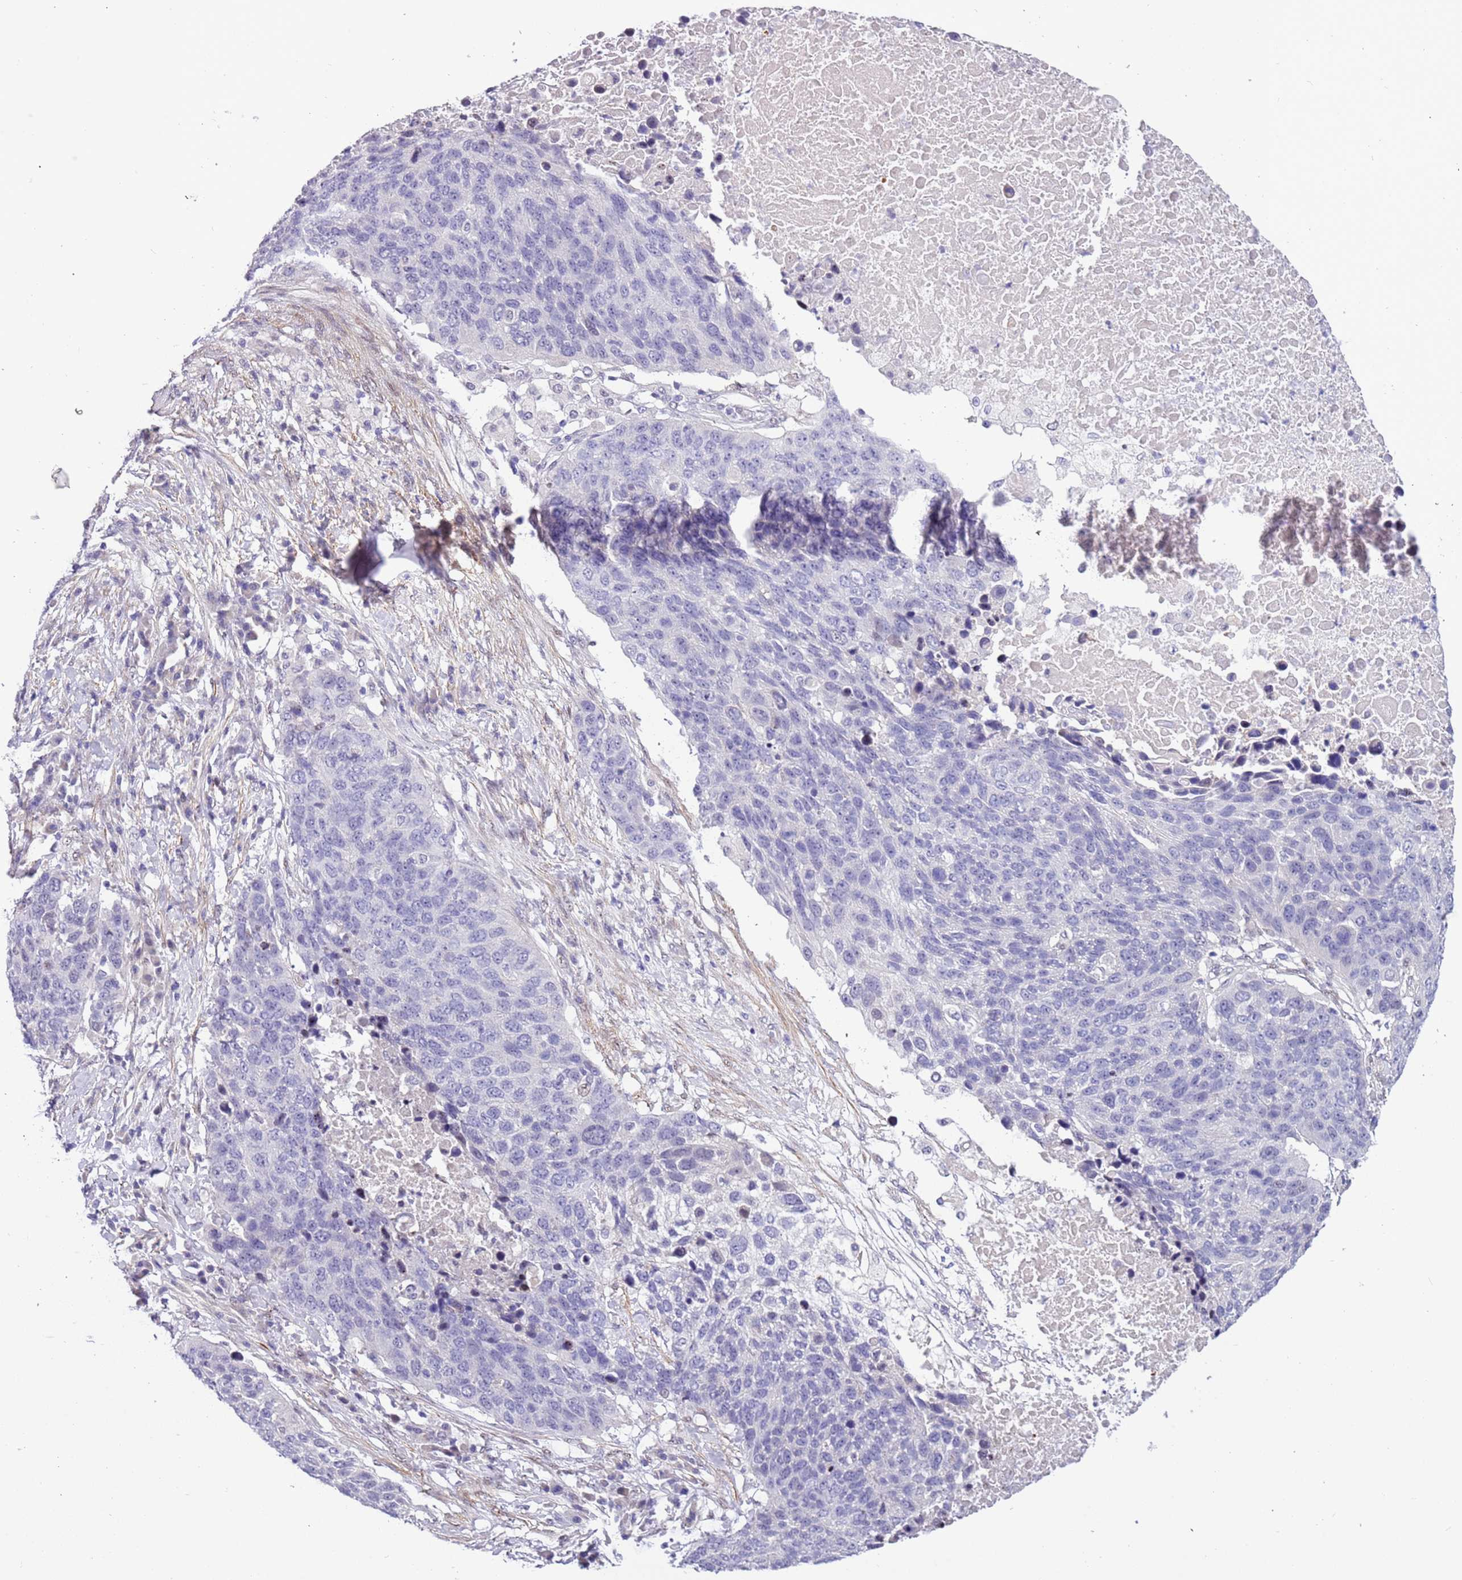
{"staining": {"intensity": "negative", "quantity": "none", "location": "none"}, "tissue": "lung cancer", "cell_type": "Tumor cells", "image_type": "cancer", "snomed": [{"axis": "morphology", "description": "Normal tissue, NOS"}, {"axis": "morphology", "description": "Squamous cell carcinoma, NOS"}, {"axis": "topography", "description": "Lymph node"}, {"axis": "topography", "description": "Lung"}], "caption": "An IHC histopathology image of lung cancer (squamous cell carcinoma) is shown. There is no staining in tumor cells of lung cancer (squamous cell carcinoma).", "gene": "PLEKHH1", "patient": {"sex": "male", "age": 66}}